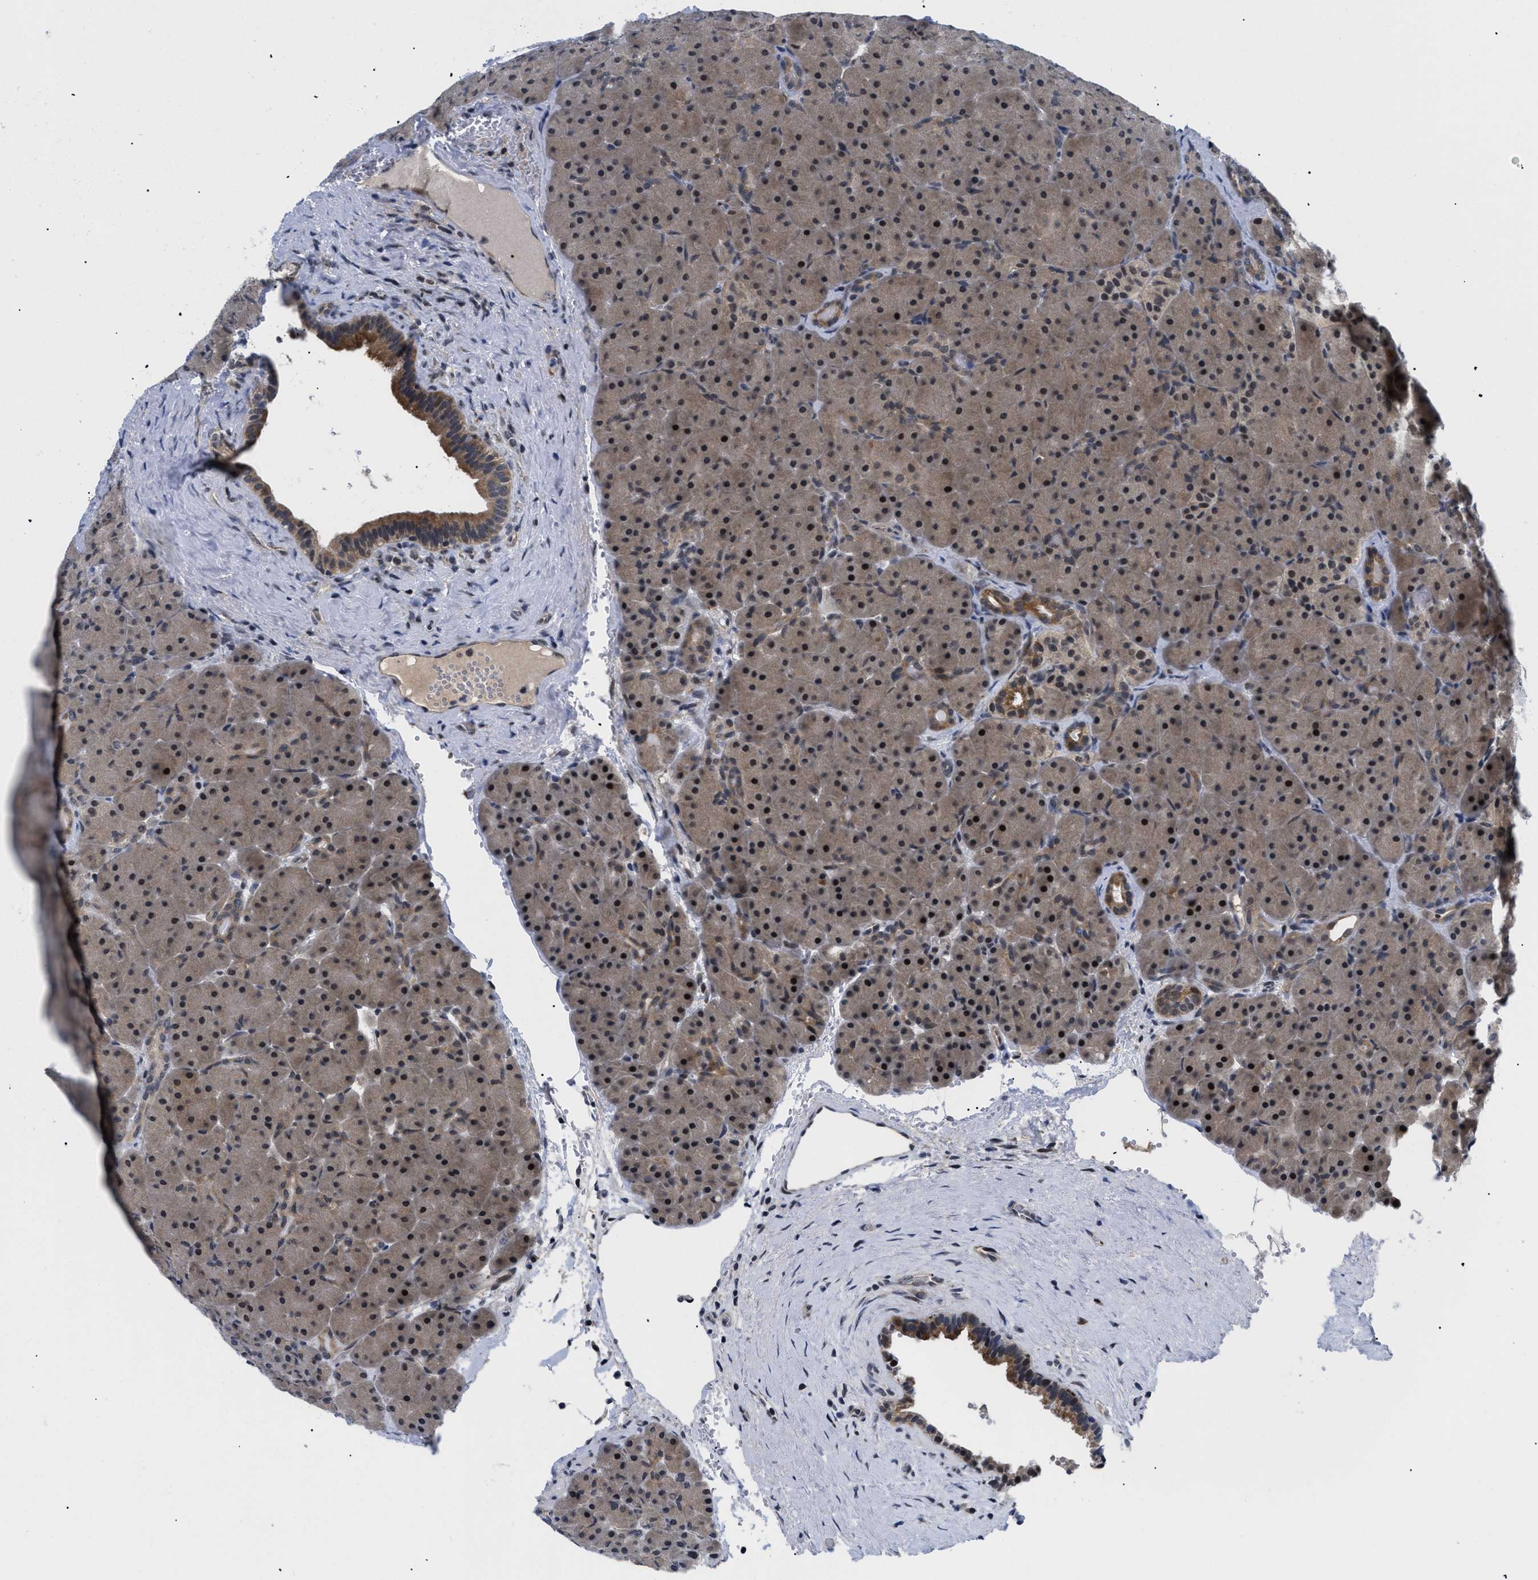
{"staining": {"intensity": "strong", "quantity": ">75%", "location": "cytoplasmic/membranous,nuclear"}, "tissue": "pancreas", "cell_type": "Exocrine glandular cells", "image_type": "normal", "snomed": [{"axis": "morphology", "description": "Normal tissue, NOS"}, {"axis": "topography", "description": "Pancreas"}], "caption": "Protein analysis of benign pancreas reveals strong cytoplasmic/membranous,nuclear expression in approximately >75% of exocrine glandular cells.", "gene": "SLC29A2", "patient": {"sex": "male", "age": 66}}